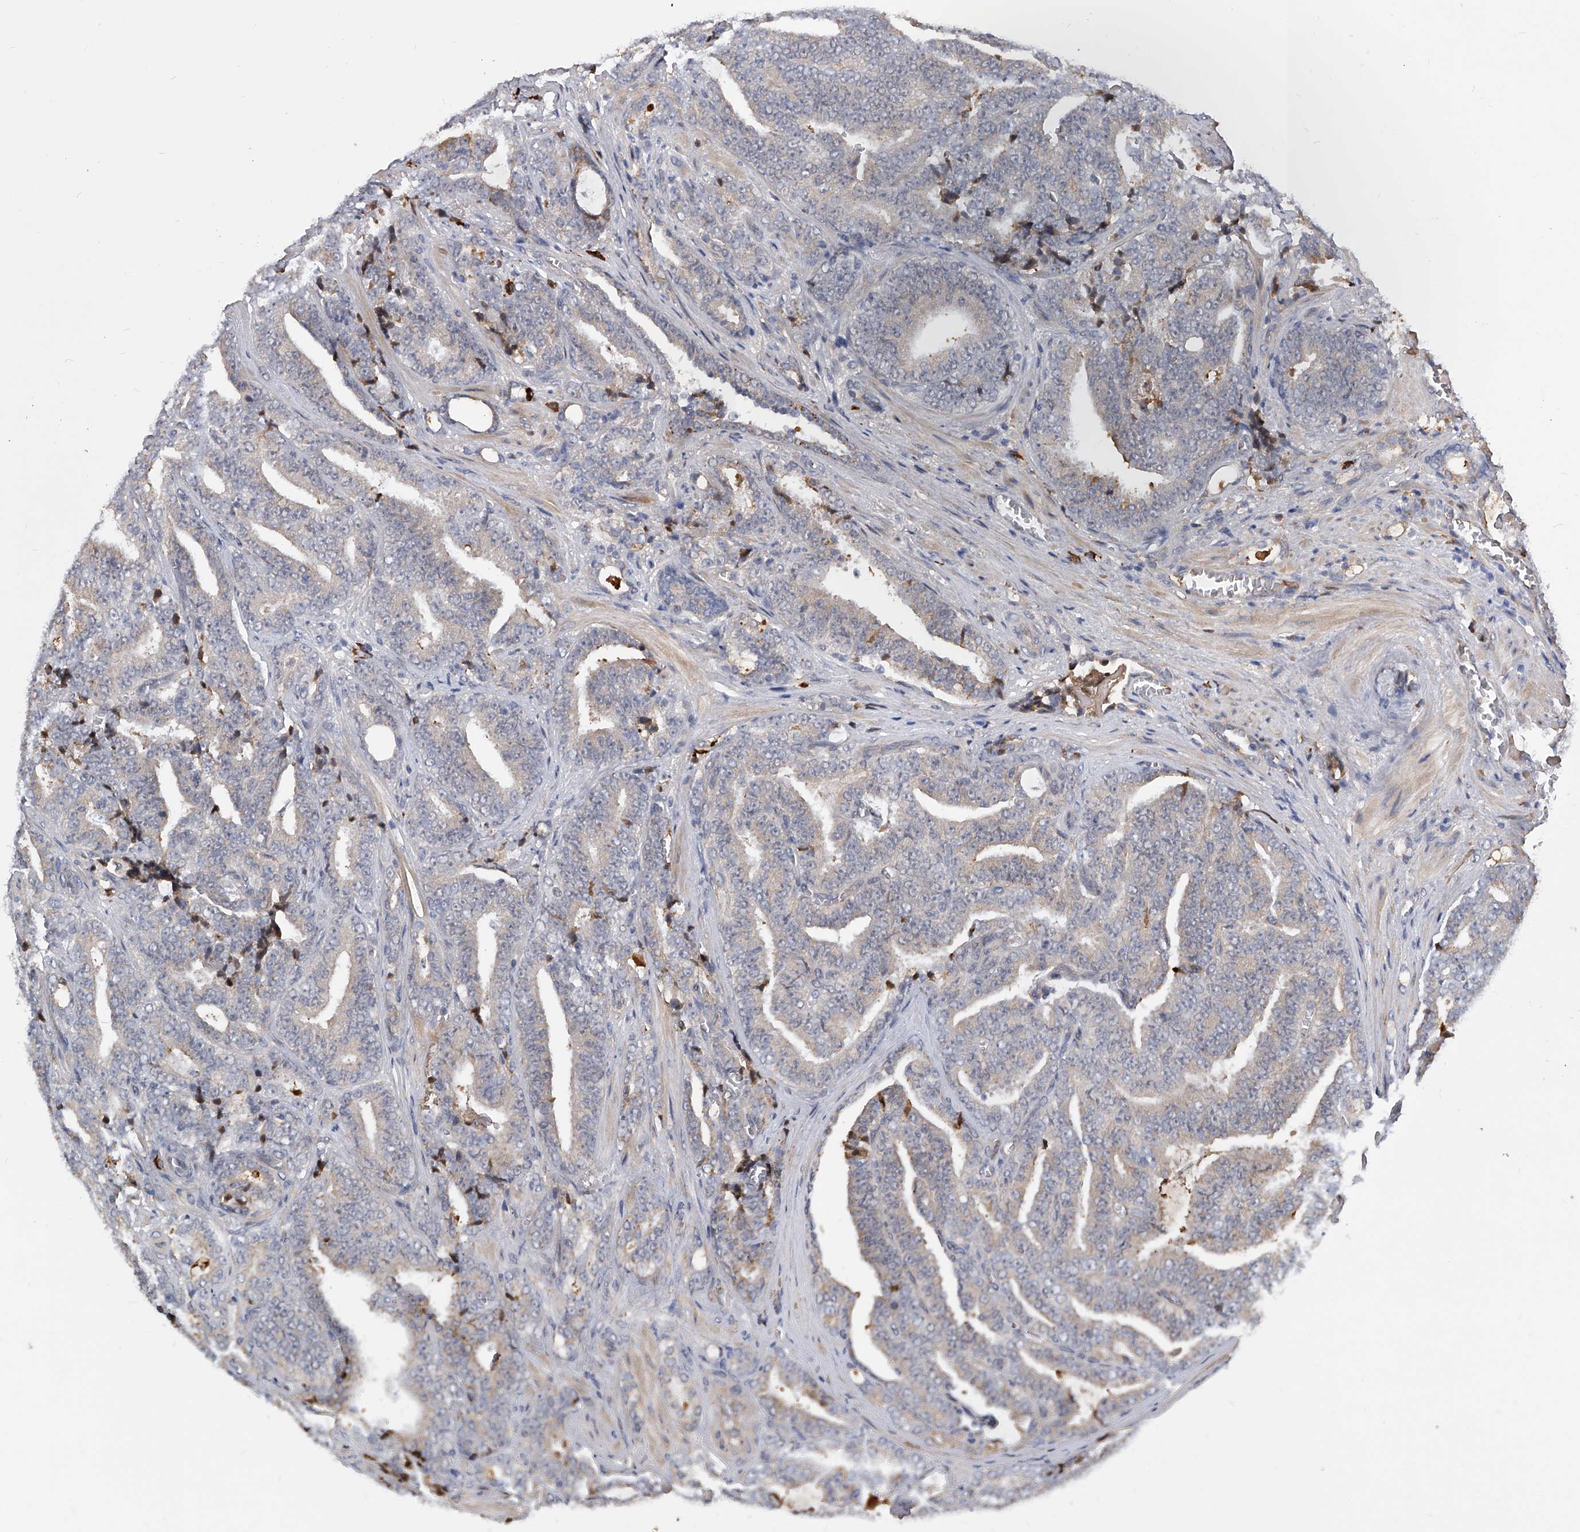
{"staining": {"intensity": "weak", "quantity": "25%-75%", "location": "cytoplasmic/membranous"}, "tissue": "prostate cancer", "cell_type": "Tumor cells", "image_type": "cancer", "snomed": [{"axis": "morphology", "description": "Adenocarcinoma, High grade"}, {"axis": "topography", "description": "Prostate and seminal vesicle, NOS"}], "caption": "Prostate cancer (adenocarcinoma (high-grade)) was stained to show a protein in brown. There is low levels of weak cytoplasmic/membranous positivity in approximately 25%-75% of tumor cells.", "gene": "ZNF25", "patient": {"sex": "male", "age": 67}}